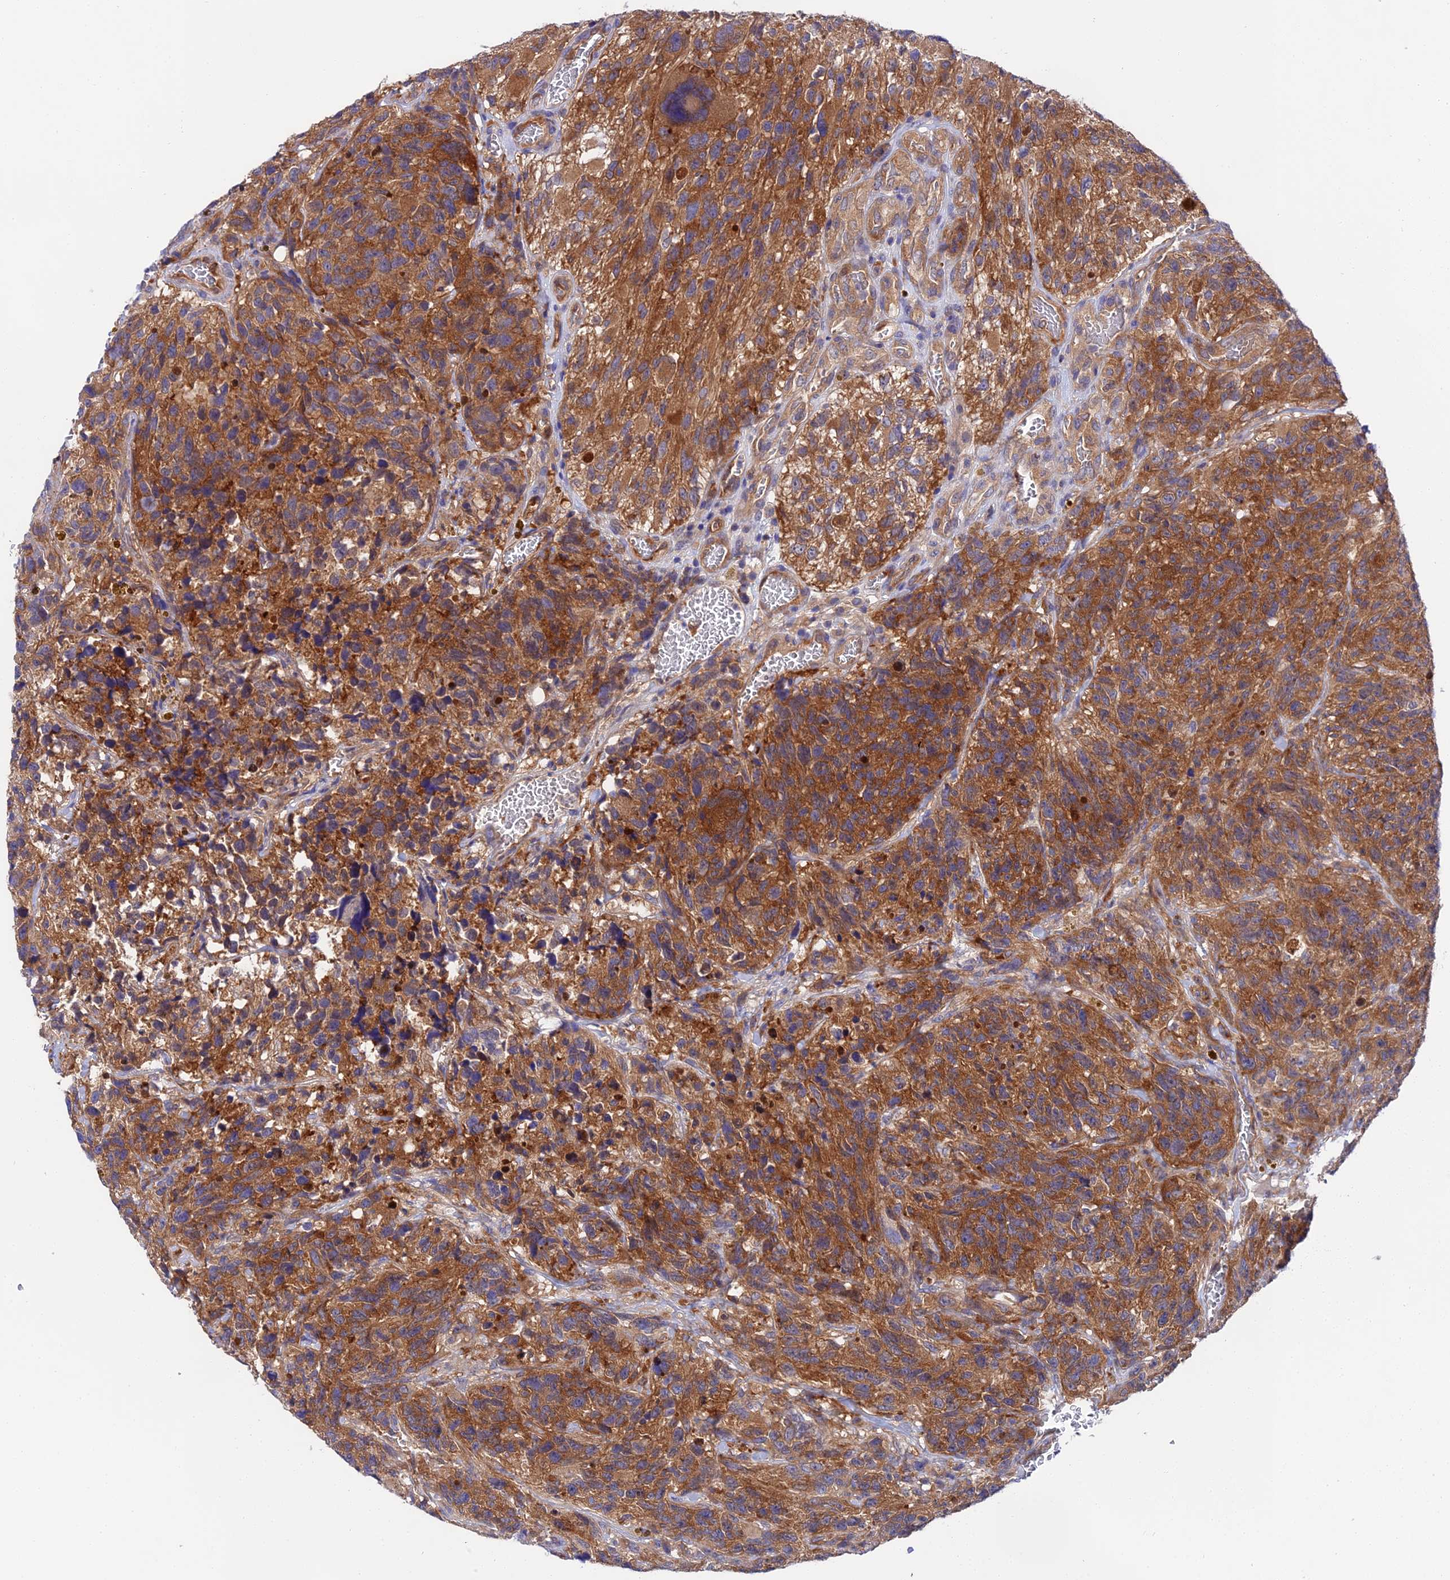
{"staining": {"intensity": "strong", "quantity": ">75%", "location": "cytoplasmic/membranous"}, "tissue": "glioma", "cell_type": "Tumor cells", "image_type": "cancer", "snomed": [{"axis": "morphology", "description": "Glioma, malignant, High grade"}, {"axis": "topography", "description": "Brain"}], "caption": "Malignant glioma (high-grade) stained for a protein displays strong cytoplasmic/membranous positivity in tumor cells.", "gene": "PPP2R2C", "patient": {"sex": "male", "age": 69}}